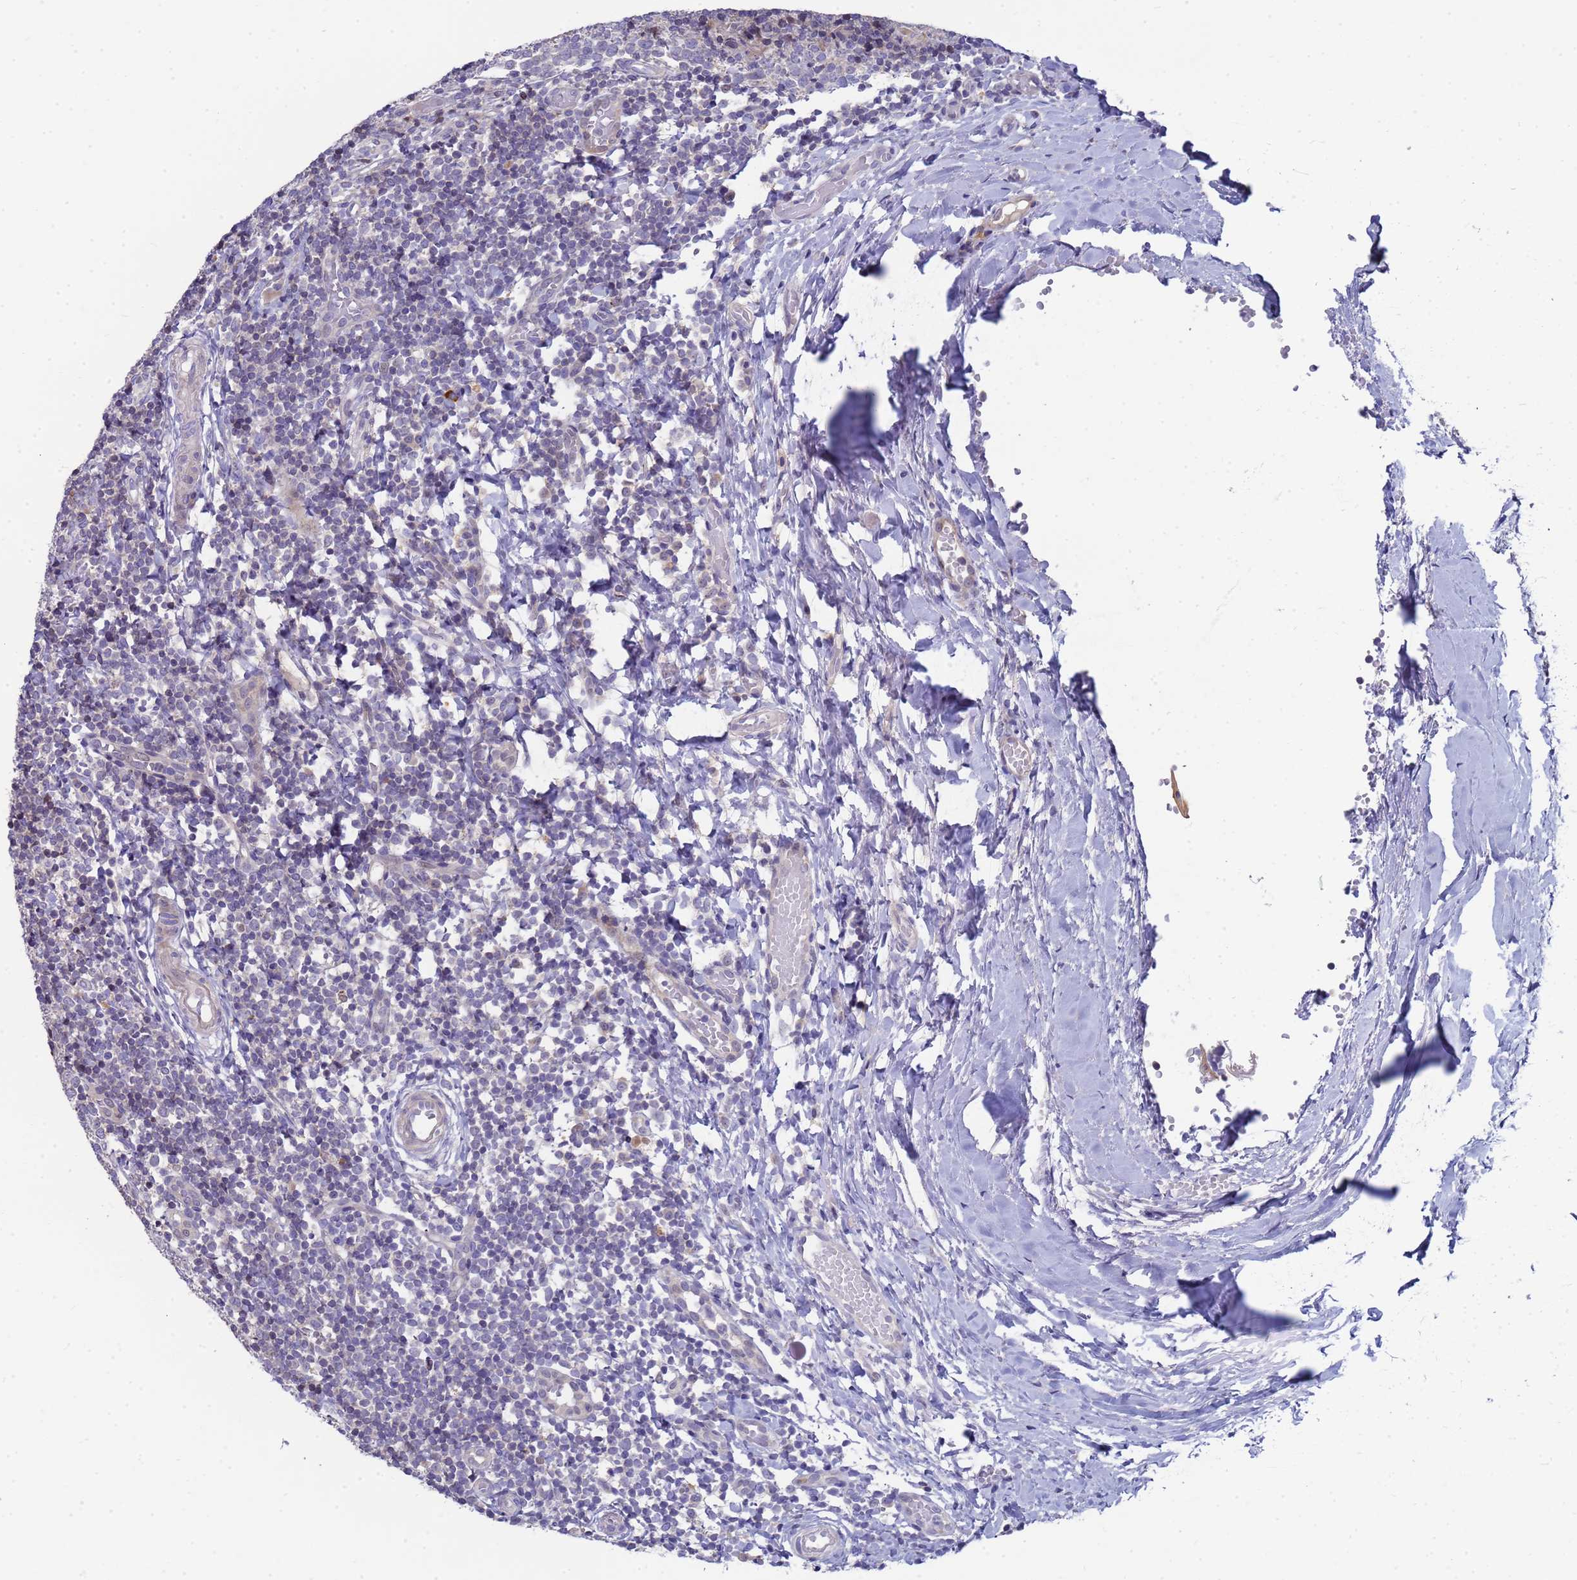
{"staining": {"intensity": "weak", "quantity": "<25%", "location": "nuclear"}, "tissue": "tonsil", "cell_type": "Germinal center cells", "image_type": "normal", "snomed": [{"axis": "morphology", "description": "Normal tissue, NOS"}, {"axis": "topography", "description": "Tonsil"}], "caption": "Immunohistochemistry of benign human tonsil shows no expression in germinal center cells.", "gene": "ENOSF1", "patient": {"sex": "female", "age": 19}}